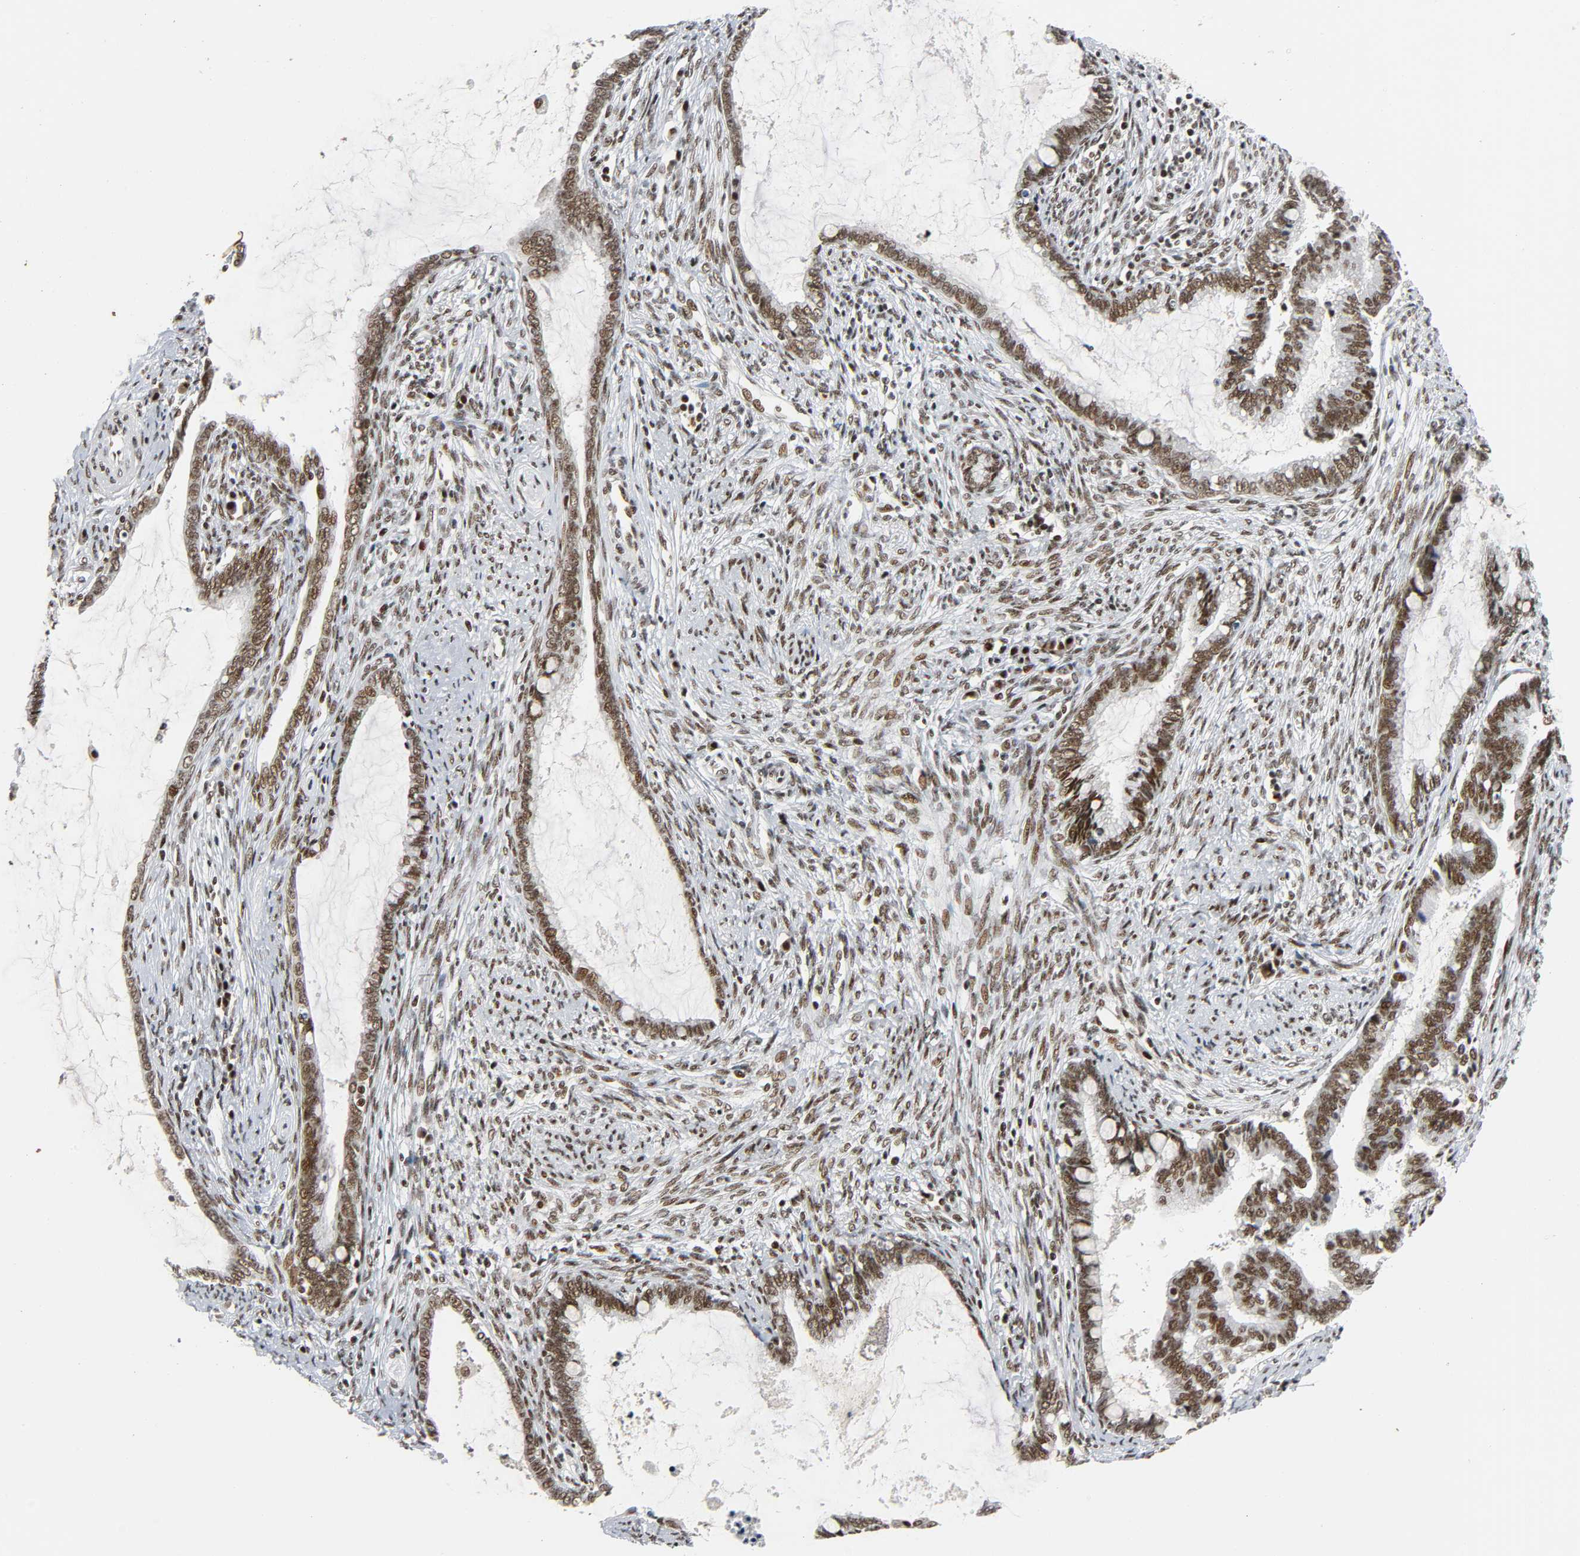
{"staining": {"intensity": "strong", "quantity": ">75%", "location": "nuclear"}, "tissue": "cervical cancer", "cell_type": "Tumor cells", "image_type": "cancer", "snomed": [{"axis": "morphology", "description": "Adenocarcinoma, NOS"}, {"axis": "topography", "description": "Cervix"}], "caption": "Cervical cancer (adenocarcinoma) stained with a protein marker displays strong staining in tumor cells.", "gene": "CDK9", "patient": {"sex": "female", "age": 44}}